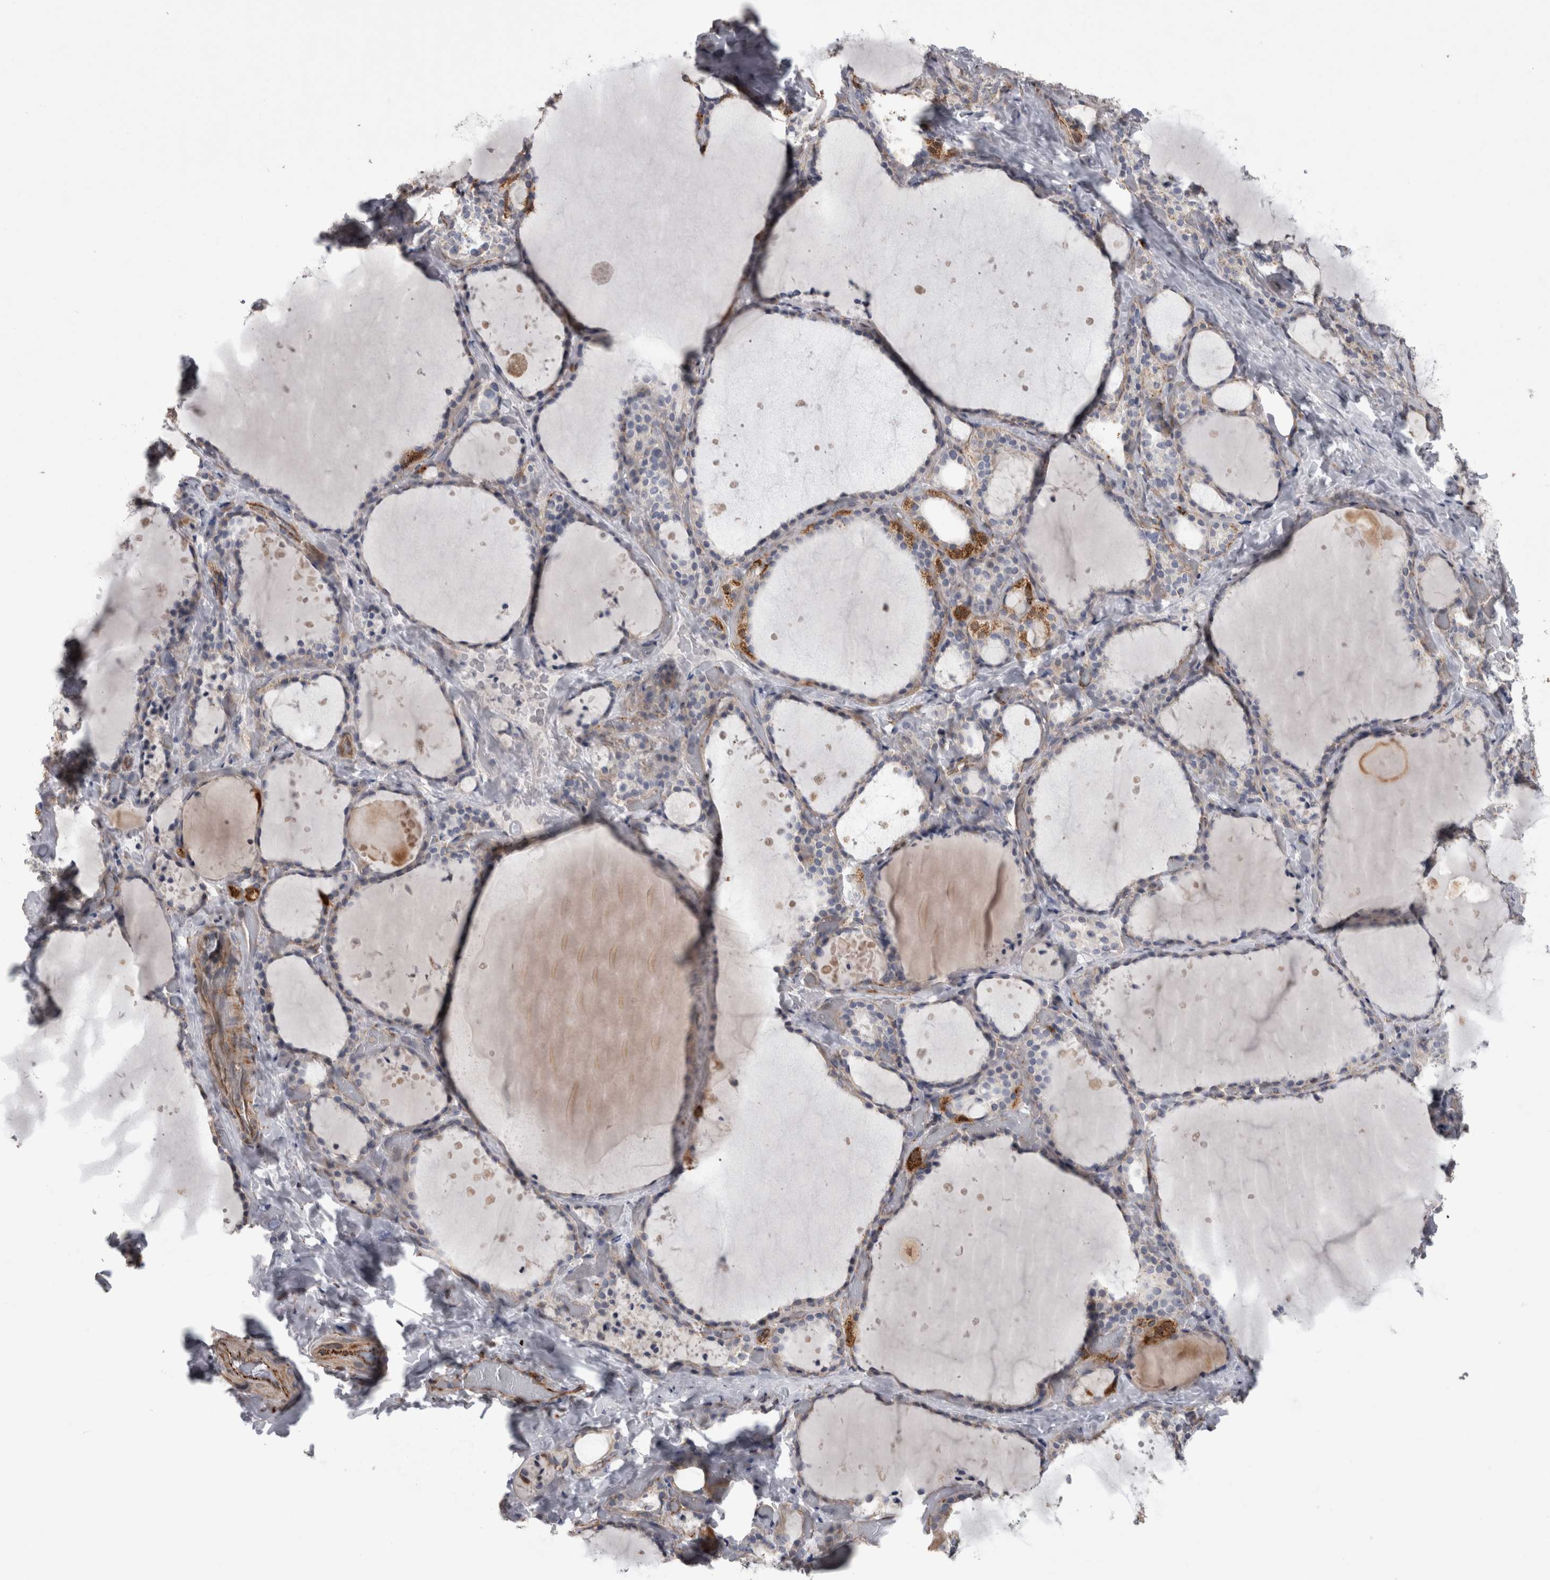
{"staining": {"intensity": "moderate", "quantity": "<25%", "location": "cytoplasmic/membranous"}, "tissue": "thyroid gland", "cell_type": "Glandular cells", "image_type": "normal", "snomed": [{"axis": "morphology", "description": "Normal tissue, NOS"}, {"axis": "topography", "description": "Thyroid gland"}], "caption": "Immunohistochemistry staining of unremarkable thyroid gland, which shows low levels of moderate cytoplasmic/membranous positivity in about <25% of glandular cells indicating moderate cytoplasmic/membranous protein expression. The staining was performed using DAB (3,3'-diaminobenzidine) (brown) for protein detection and nuclei were counterstained in hematoxylin (blue).", "gene": "ACOT7", "patient": {"sex": "female", "age": 44}}